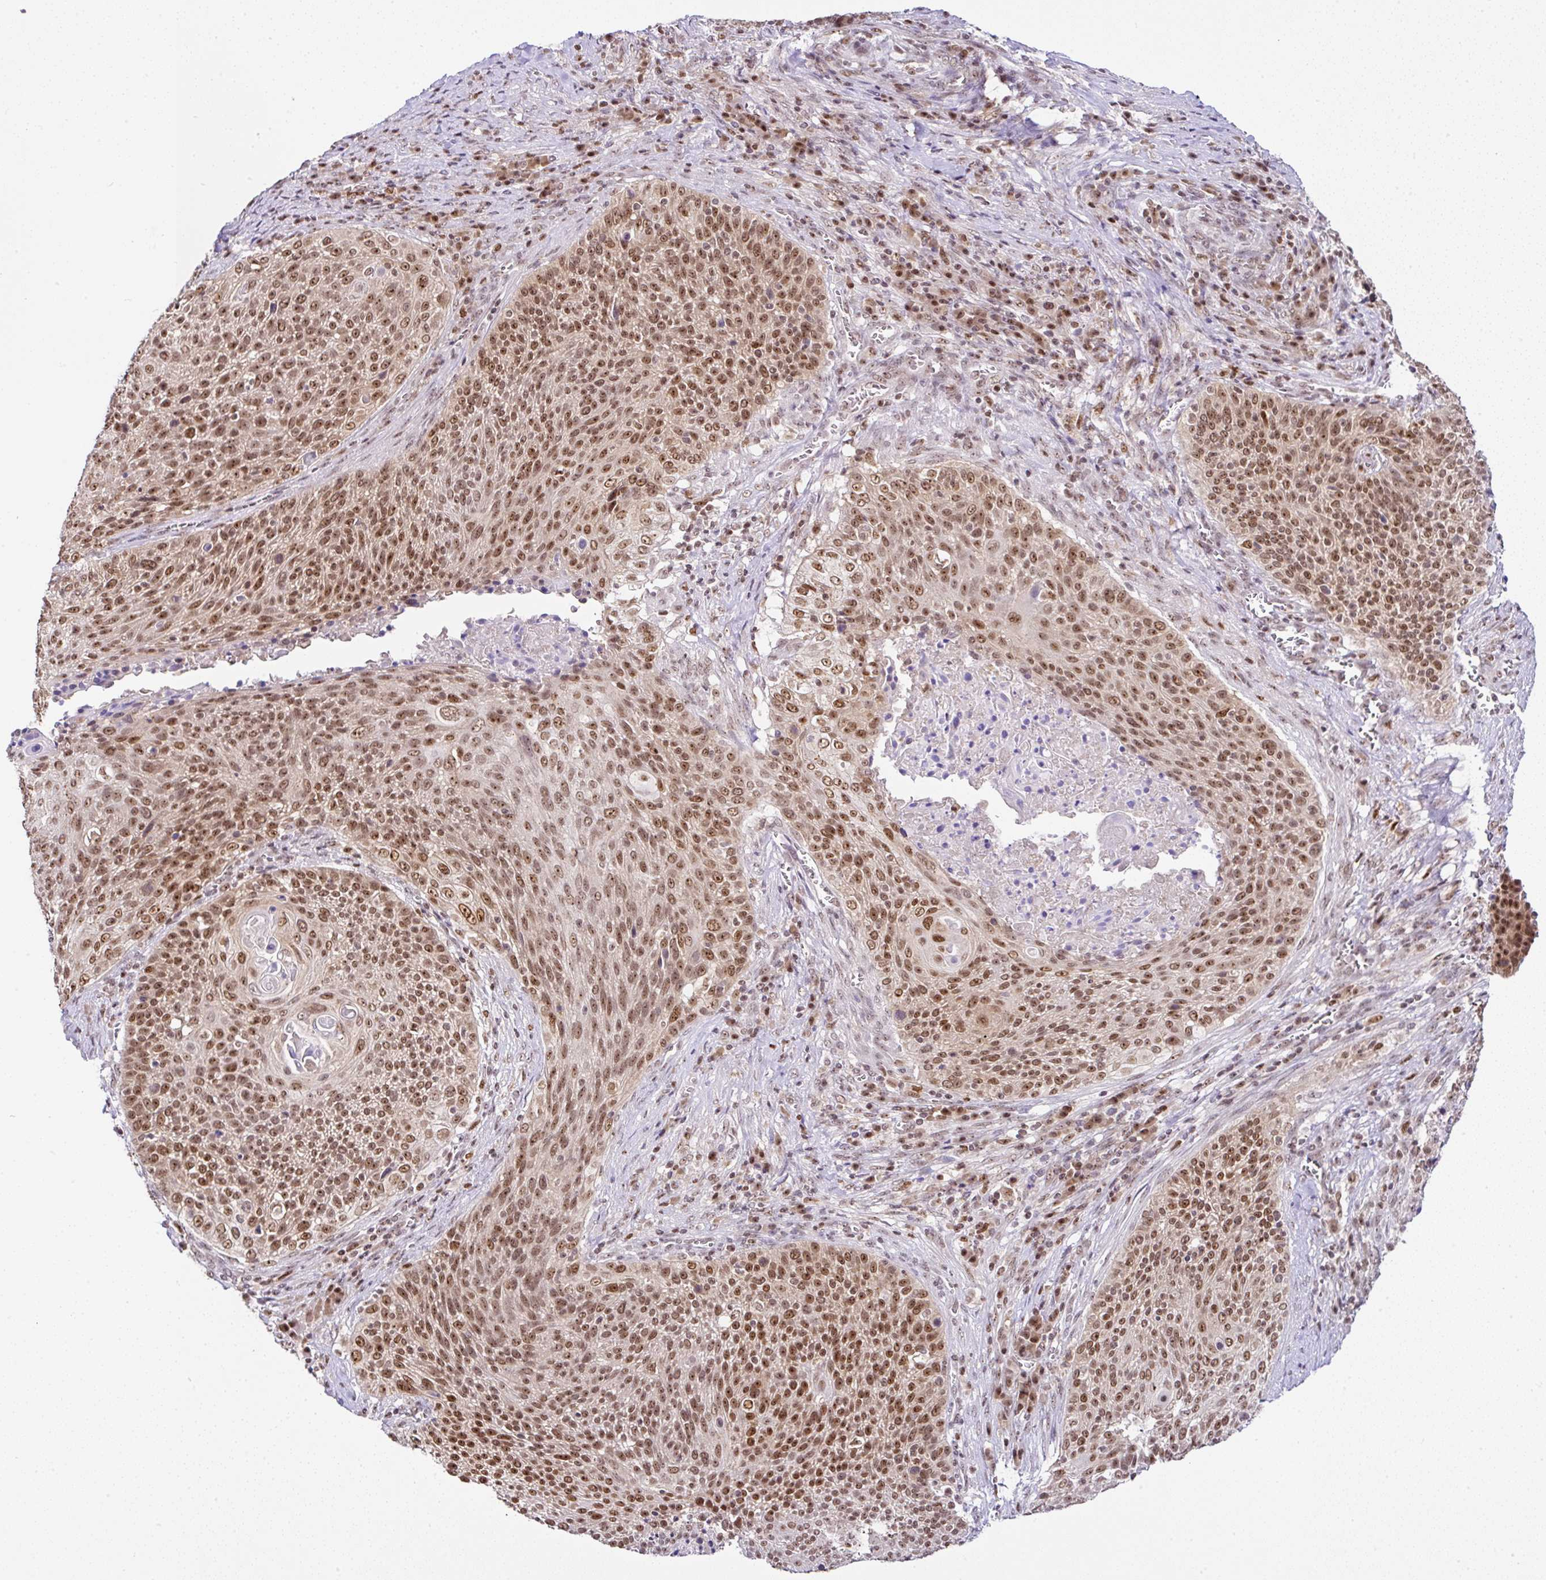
{"staining": {"intensity": "moderate", "quantity": ">75%", "location": "nuclear"}, "tissue": "cervical cancer", "cell_type": "Tumor cells", "image_type": "cancer", "snomed": [{"axis": "morphology", "description": "Squamous cell carcinoma, NOS"}, {"axis": "topography", "description": "Cervix"}], "caption": "Tumor cells display medium levels of moderate nuclear positivity in approximately >75% of cells in human cervical squamous cell carcinoma.", "gene": "PTPN2", "patient": {"sex": "female", "age": 31}}